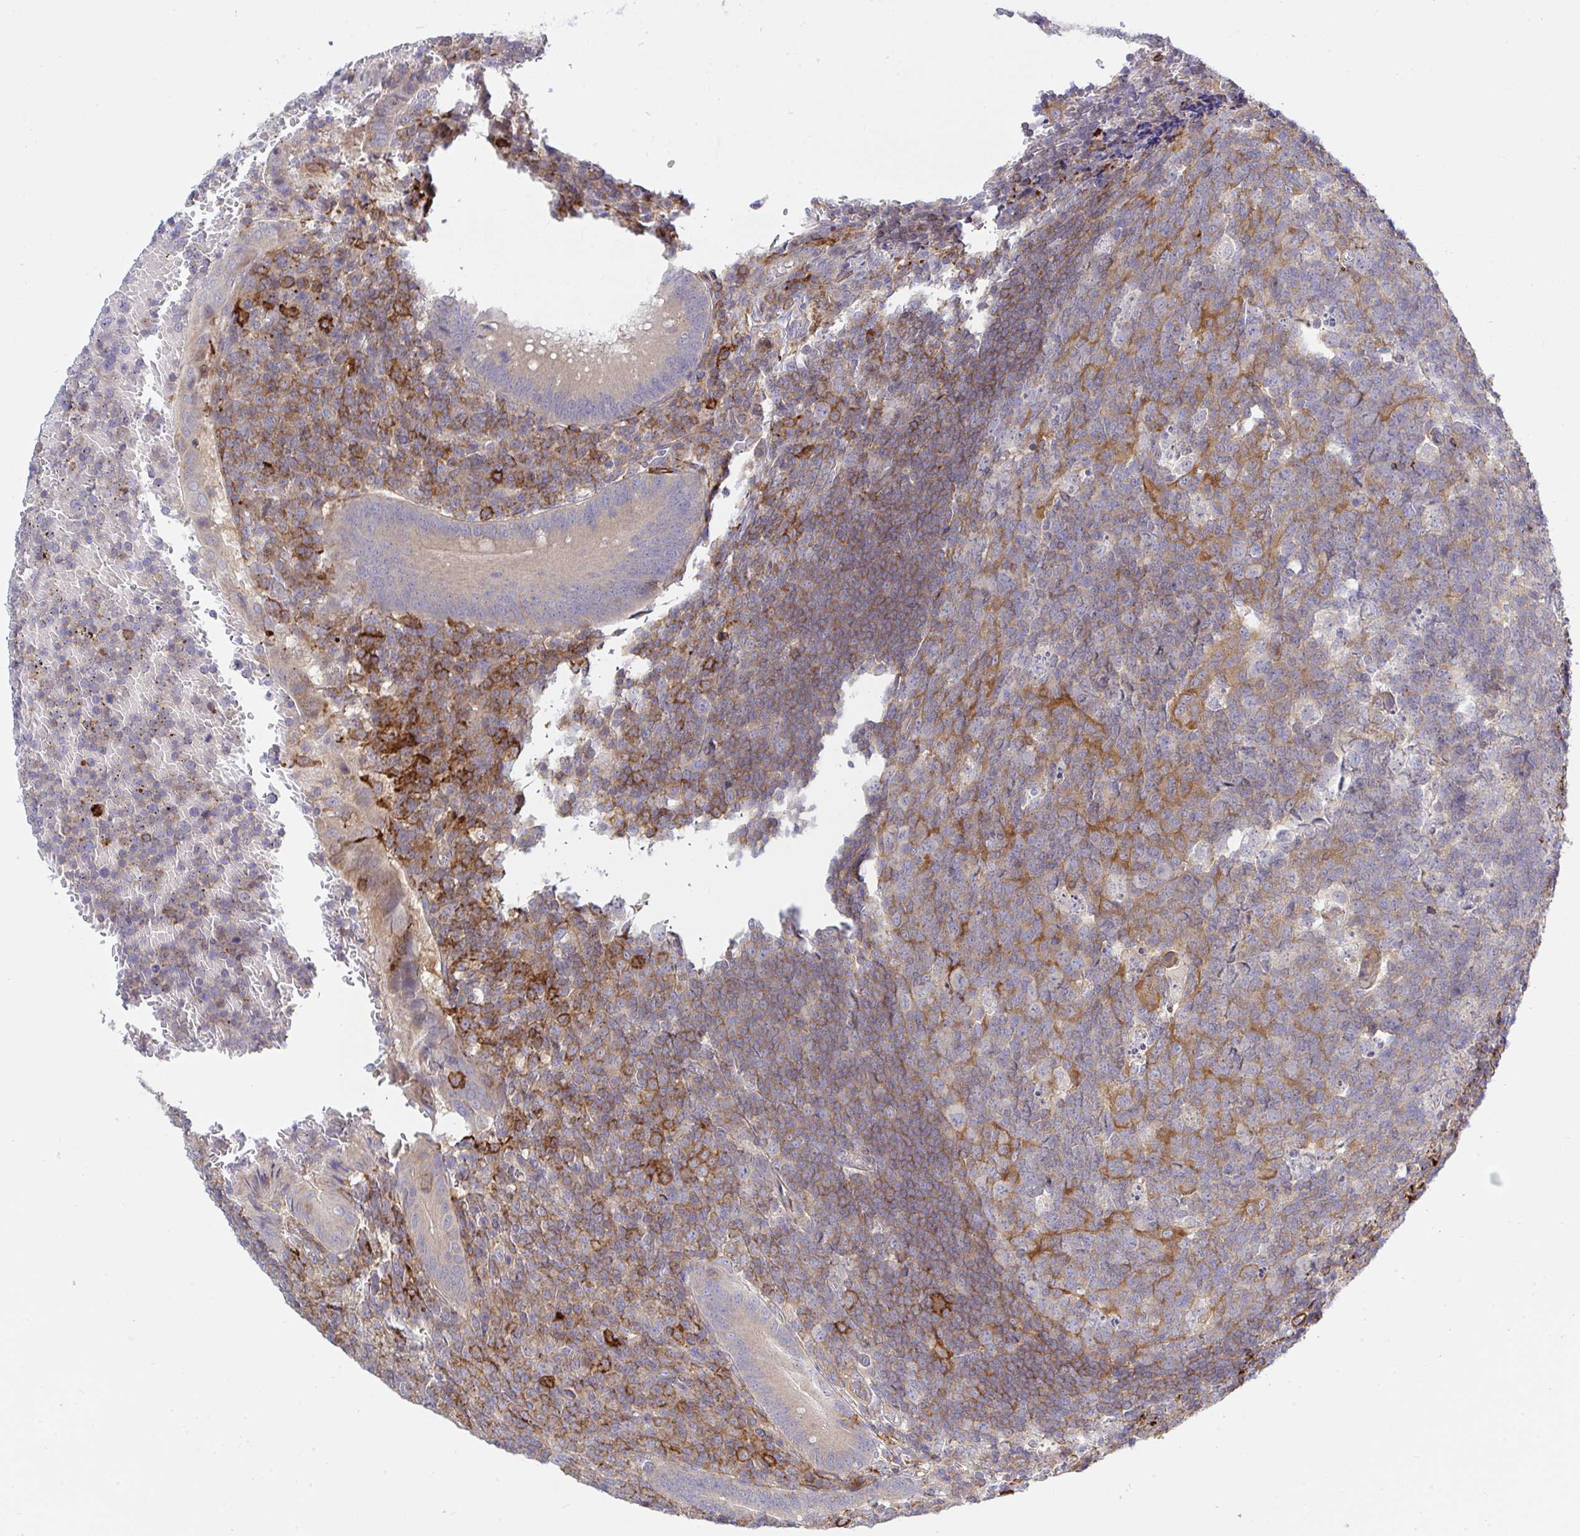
{"staining": {"intensity": "moderate", "quantity": ">75%", "location": "cytoplasmic/membranous"}, "tissue": "appendix", "cell_type": "Glandular cells", "image_type": "normal", "snomed": [{"axis": "morphology", "description": "Normal tissue, NOS"}, {"axis": "topography", "description": "Appendix"}], "caption": "Appendix stained with IHC displays moderate cytoplasmic/membranous expression in about >75% of glandular cells. Ihc stains the protein in brown and the nuclei are stained blue.", "gene": "FRMD3", "patient": {"sex": "male", "age": 18}}